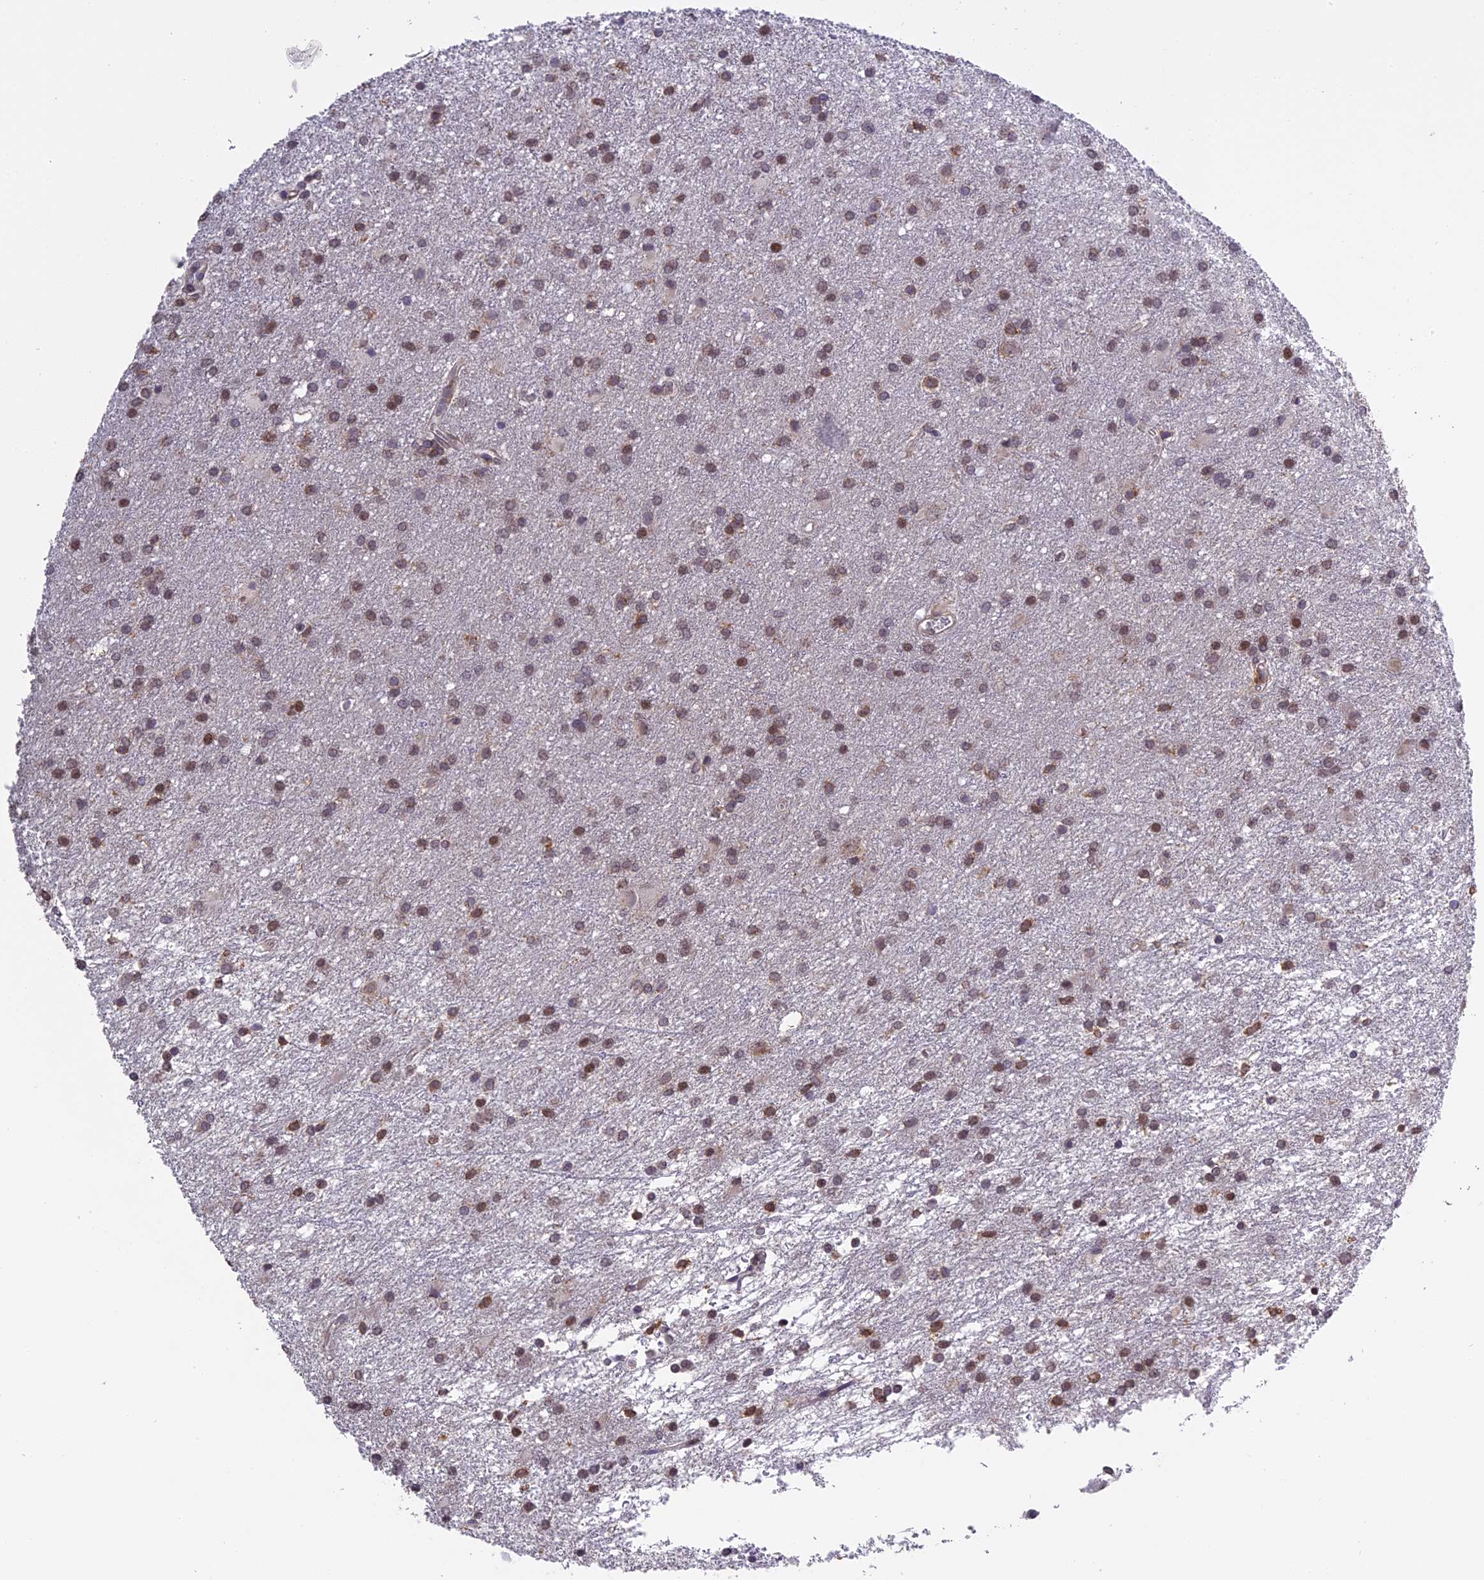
{"staining": {"intensity": "moderate", "quantity": ">75%", "location": "nuclear"}, "tissue": "glioma", "cell_type": "Tumor cells", "image_type": "cancer", "snomed": [{"axis": "morphology", "description": "Glioma, malignant, High grade"}, {"axis": "topography", "description": "Brain"}], "caption": "Protein staining of glioma tissue exhibits moderate nuclear staining in about >75% of tumor cells. Nuclei are stained in blue.", "gene": "ERG28", "patient": {"sex": "female", "age": 50}}